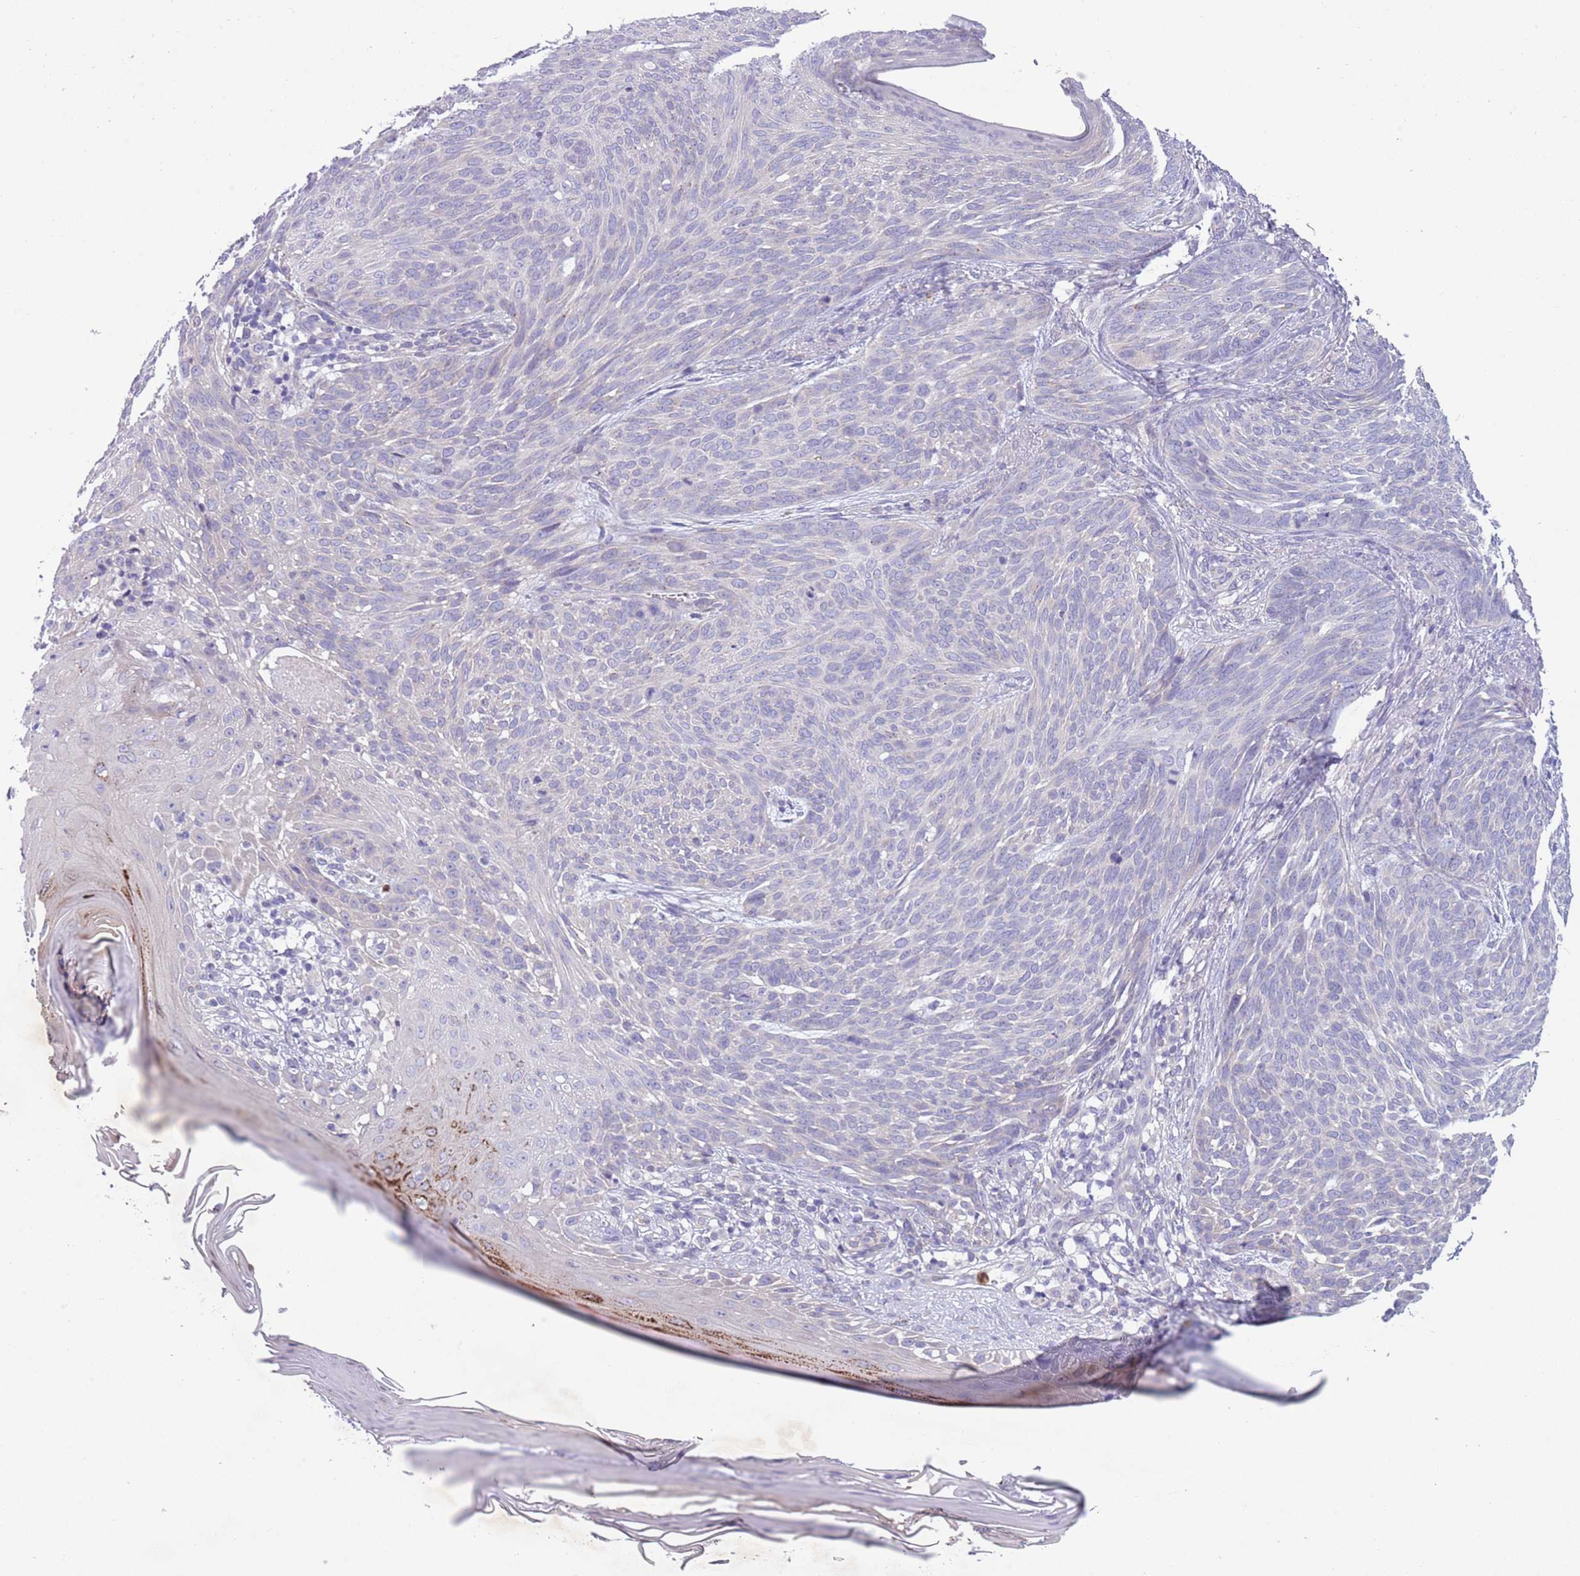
{"staining": {"intensity": "negative", "quantity": "none", "location": "none"}, "tissue": "skin cancer", "cell_type": "Tumor cells", "image_type": "cancer", "snomed": [{"axis": "morphology", "description": "Basal cell carcinoma"}, {"axis": "topography", "description": "Skin"}], "caption": "An immunohistochemistry (IHC) photomicrograph of skin cancer is shown. There is no staining in tumor cells of skin cancer.", "gene": "ZFP2", "patient": {"sex": "female", "age": 86}}